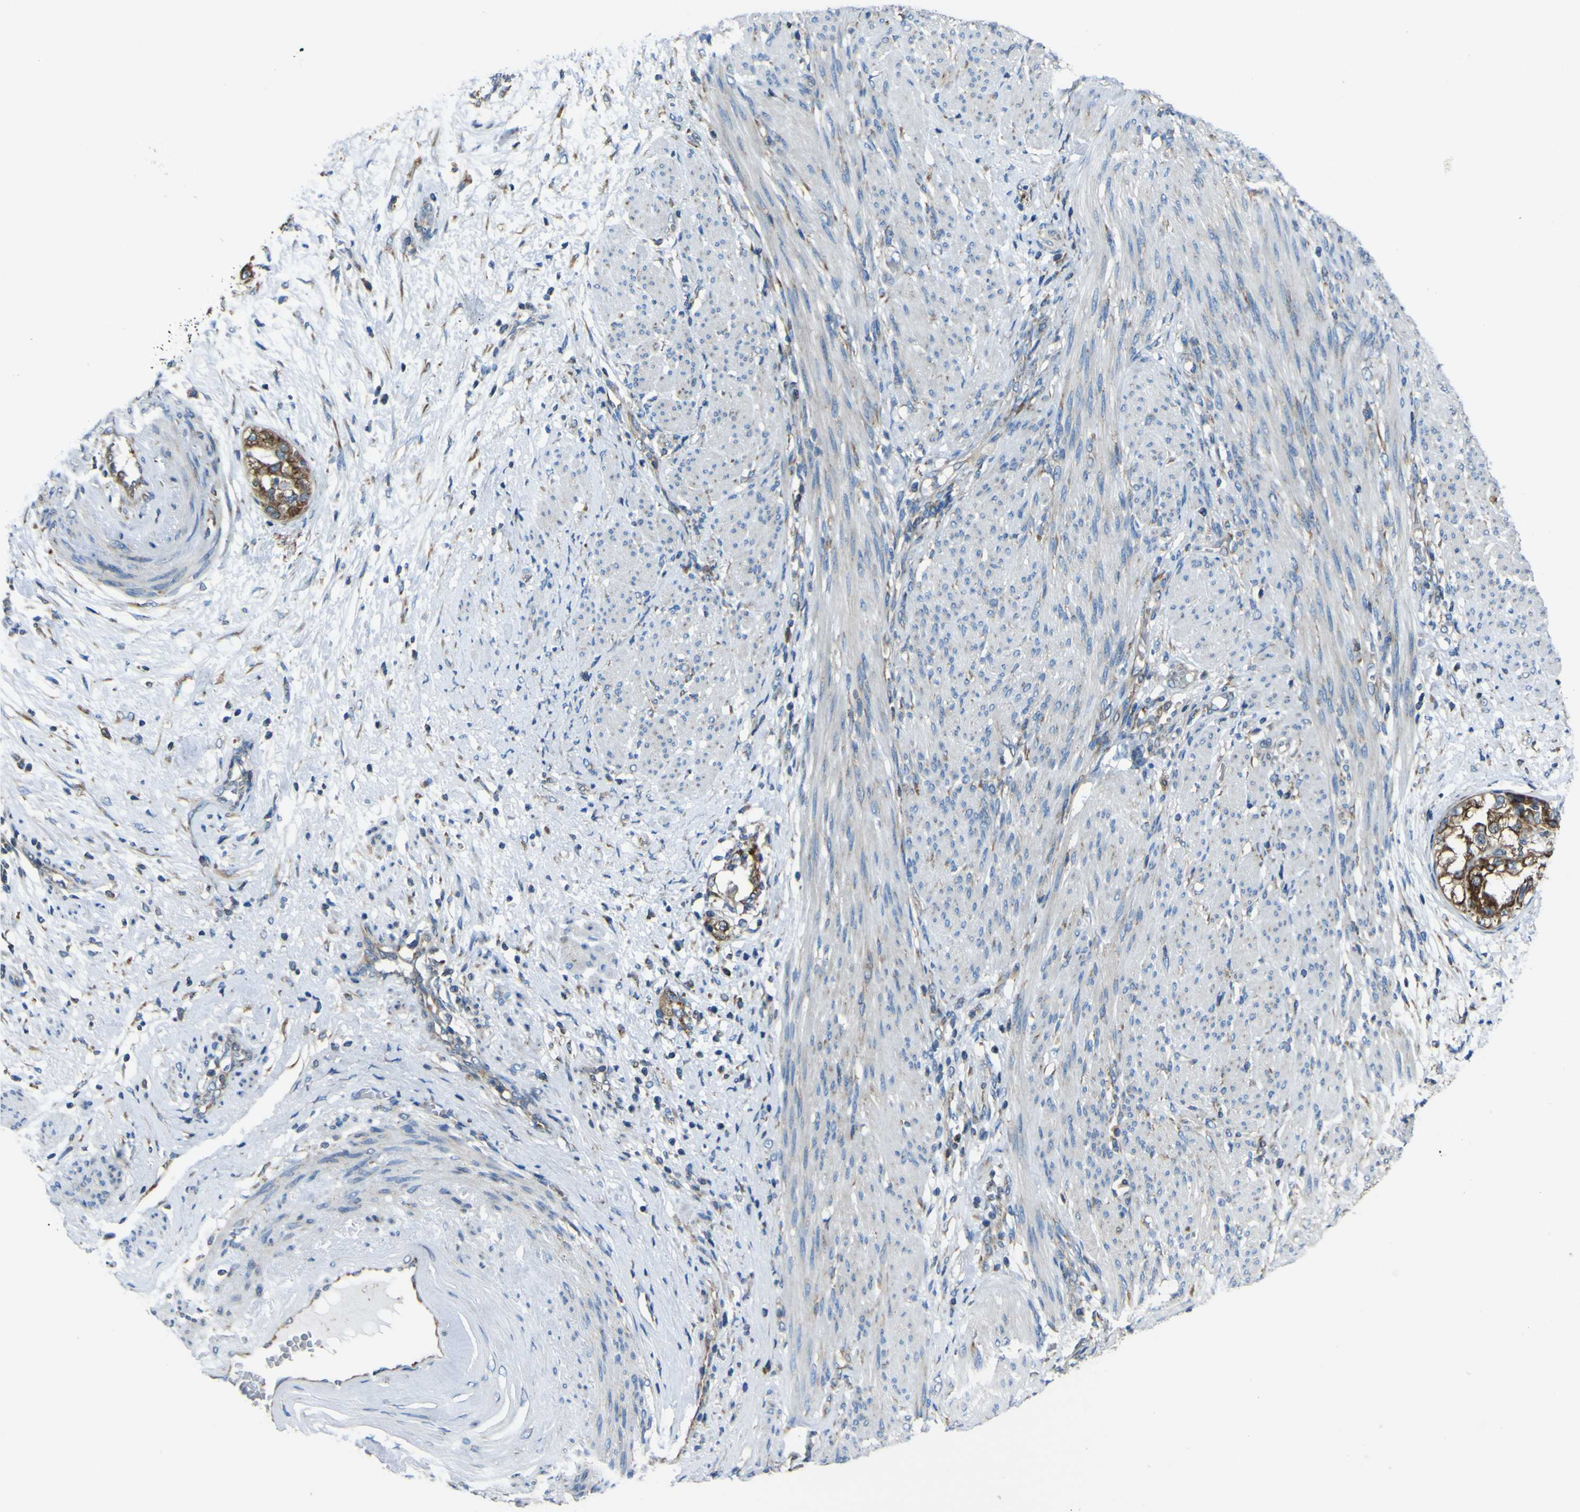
{"staining": {"intensity": "strong", "quantity": ">75%", "location": "cytoplasmic/membranous"}, "tissue": "endometrial cancer", "cell_type": "Tumor cells", "image_type": "cancer", "snomed": [{"axis": "morphology", "description": "Adenocarcinoma, NOS"}, {"axis": "topography", "description": "Endometrium"}], "caption": "Immunohistochemistry (IHC) (DAB) staining of endometrial cancer (adenocarcinoma) shows strong cytoplasmic/membranous protein expression in about >75% of tumor cells.", "gene": "STIM1", "patient": {"sex": "female", "age": 85}}